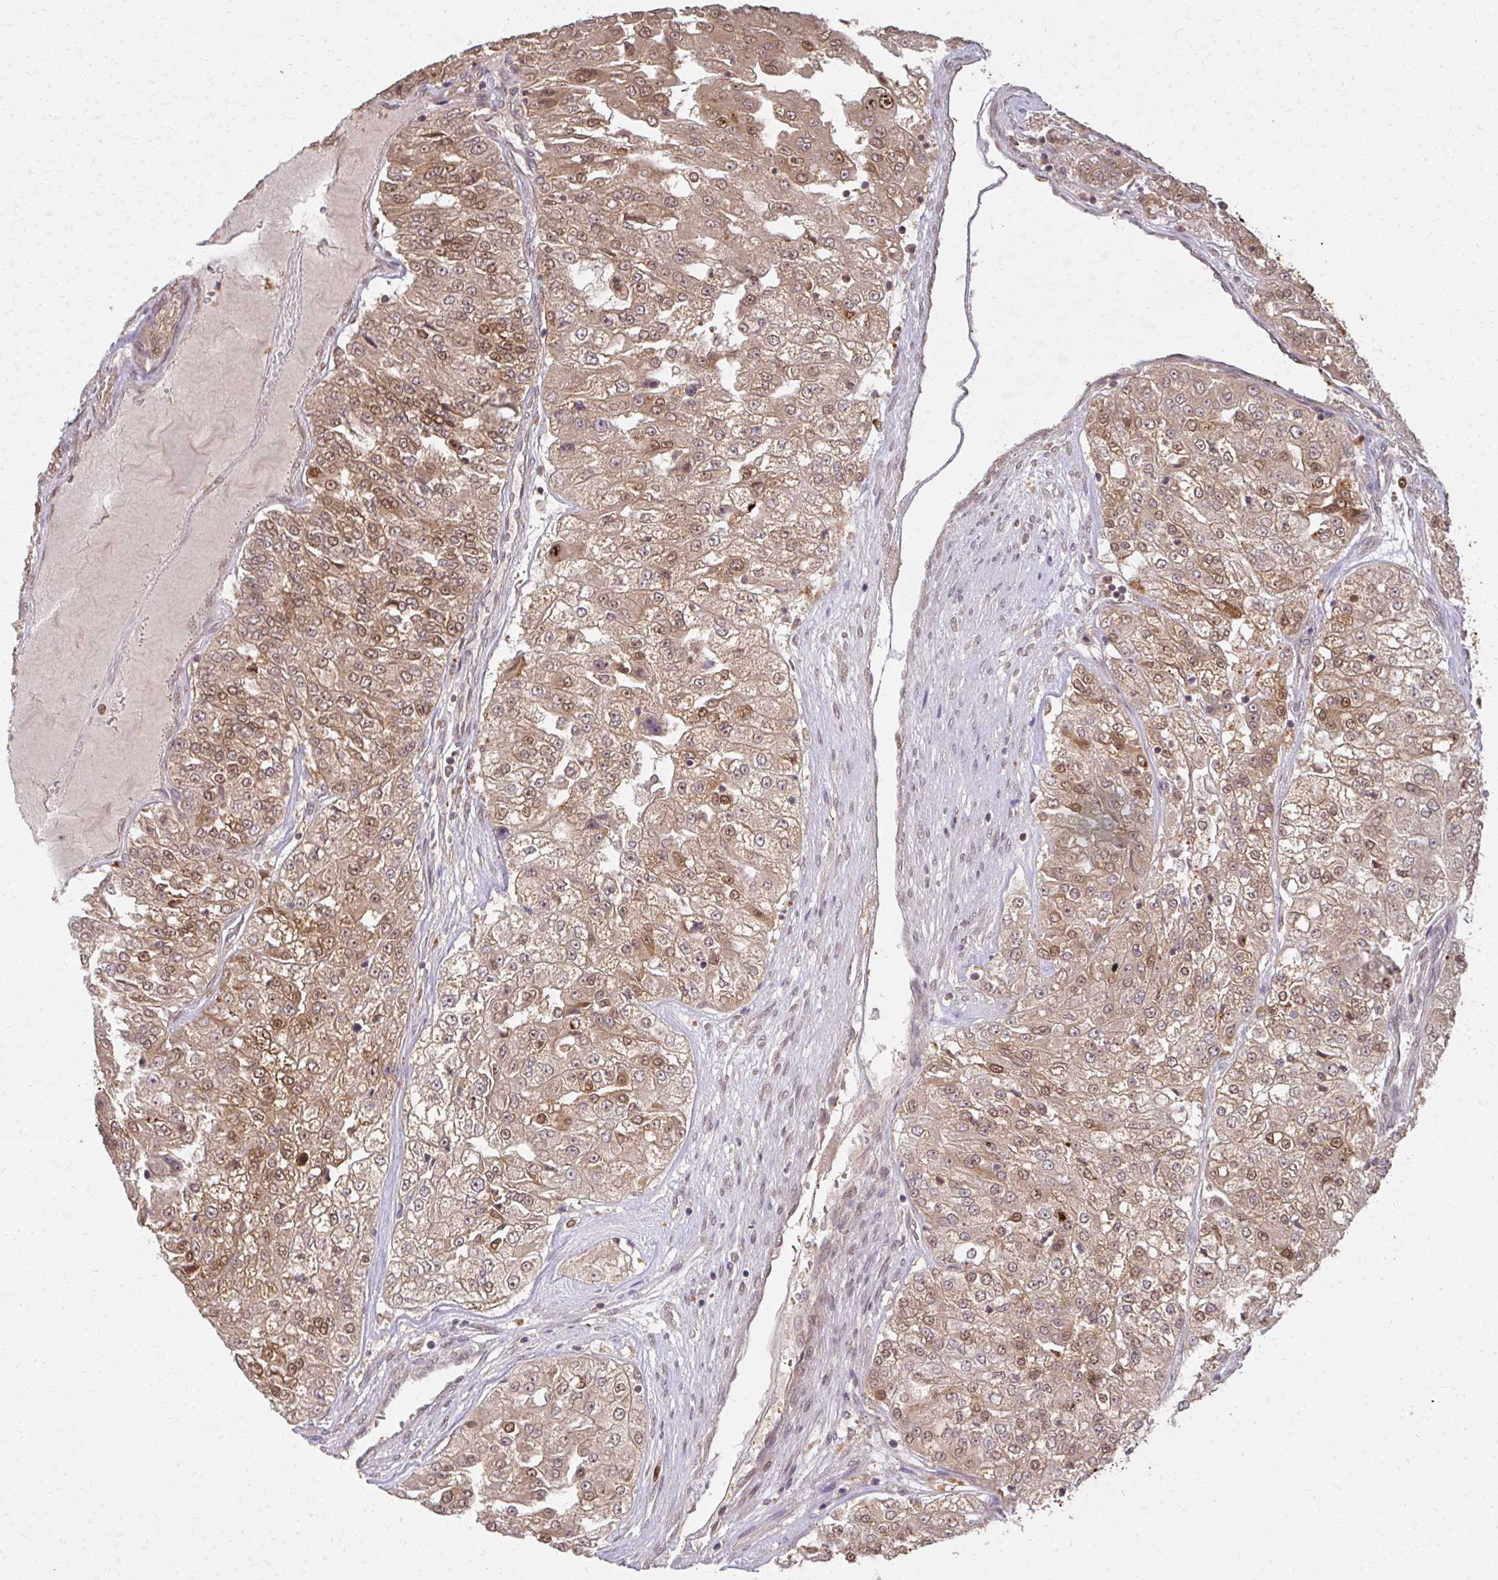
{"staining": {"intensity": "moderate", "quantity": ">75%", "location": "cytoplasmic/membranous,nuclear"}, "tissue": "renal cancer", "cell_type": "Tumor cells", "image_type": "cancer", "snomed": [{"axis": "morphology", "description": "Adenocarcinoma, NOS"}, {"axis": "topography", "description": "Kidney"}], "caption": "Protein analysis of renal adenocarcinoma tissue exhibits moderate cytoplasmic/membranous and nuclear staining in approximately >75% of tumor cells.", "gene": "LARS2", "patient": {"sex": "female", "age": 63}}